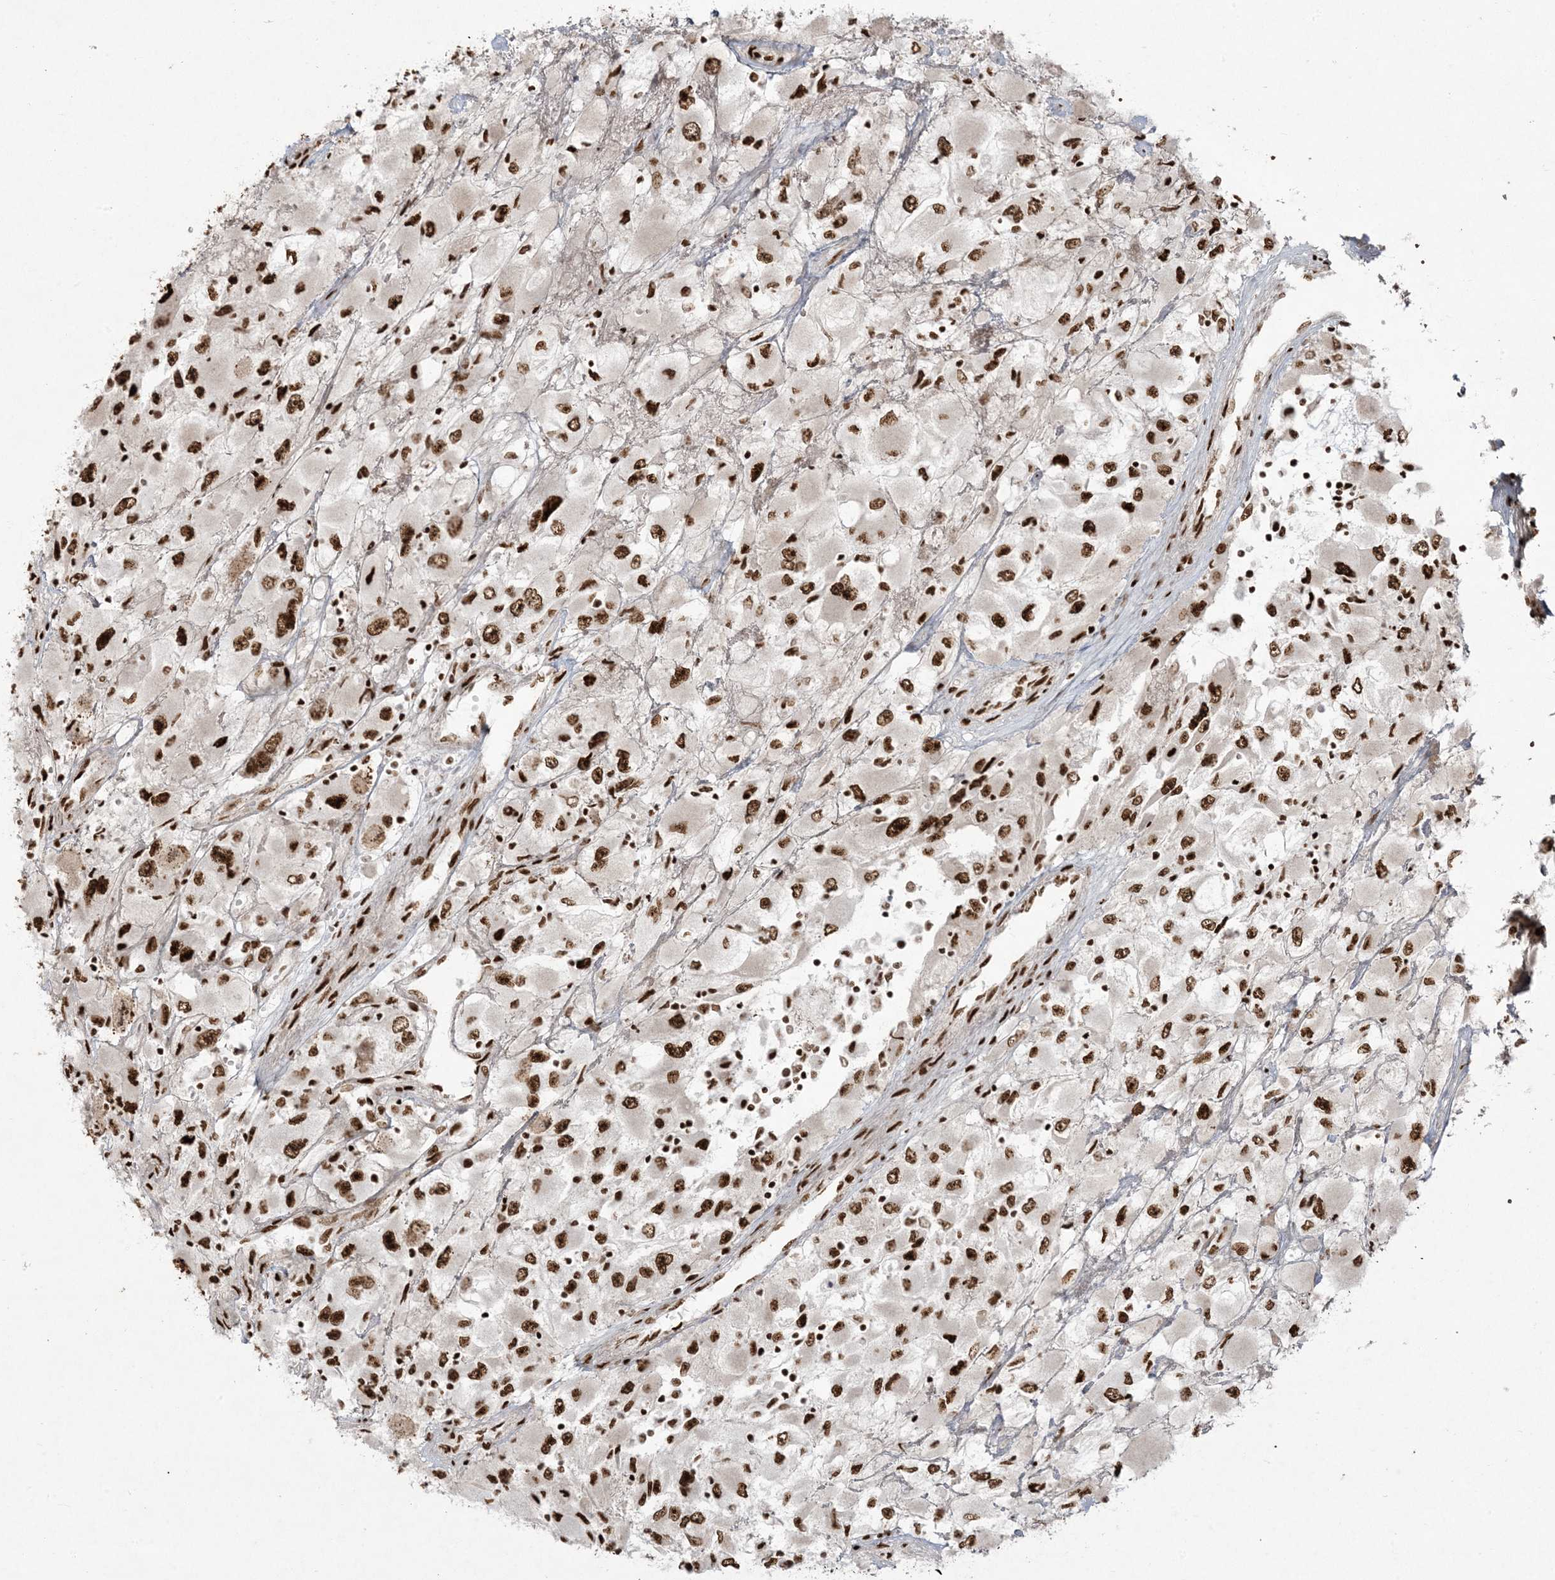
{"staining": {"intensity": "strong", "quantity": ">75%", "location": "nuclear"}, "tissue": "renal cancer", "cell_type": "Tumor cells", "image_type": "cancer", "snomed": [{"axis": "morphology", "description": "Adenocarcinoma, NOS"}, {"axis": "topography", "description": "Kidney"}], "caption": "Strong nuclear staining is seen in about >75% of tumor cells in adenocarcinoma (renal).", "gene": "RBM10", "patient": {"sex": "female", "age": 52}}